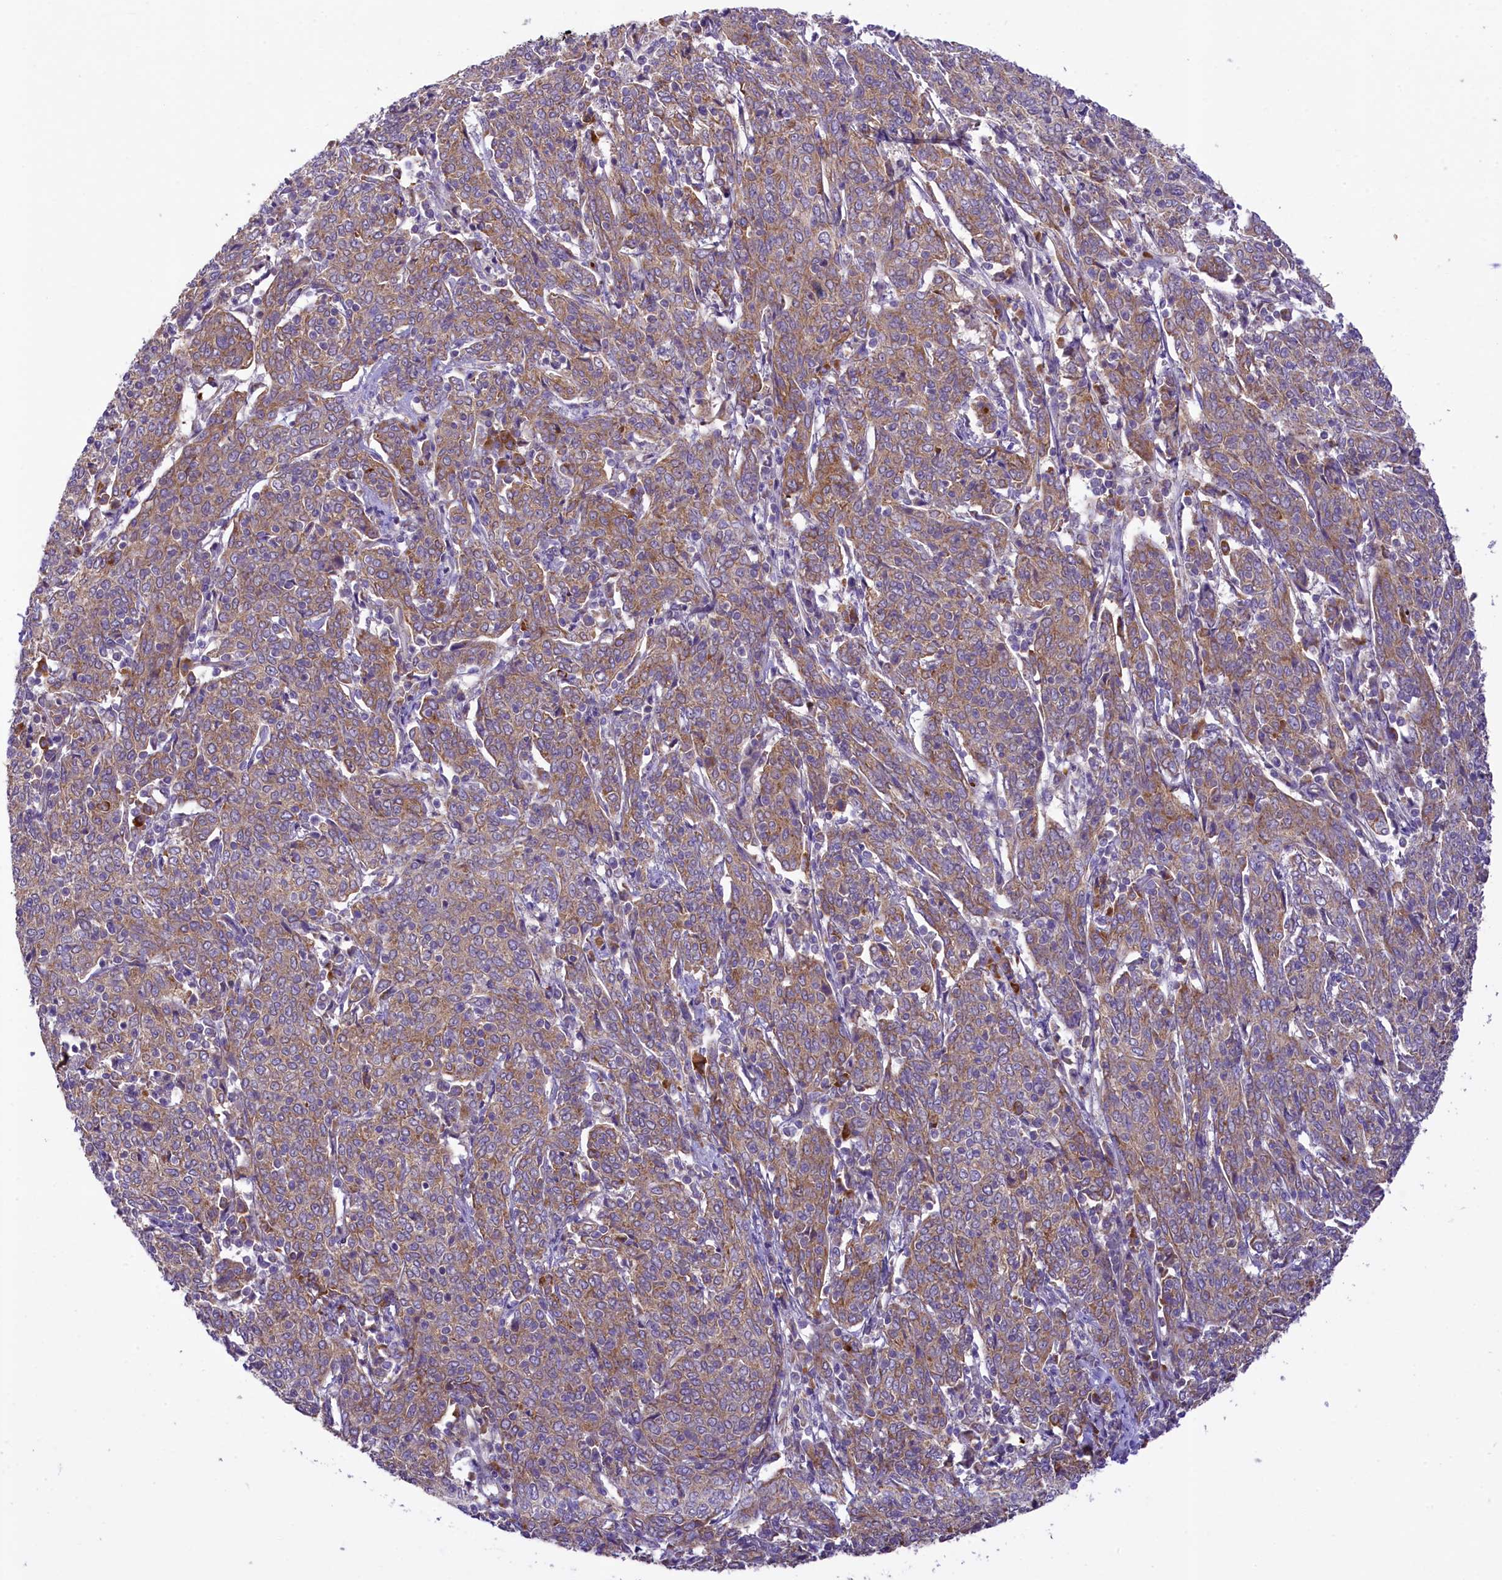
{"staining": {"intensity": "moderate", "quantity": ">75%", "location": "cytoplasmic/membranous"}, "tissue": "cervical cancer", "cell_type": "Tumor cells", "image_type": "cancer", "snomed": [{"axis": "morphology", "description": "Squamous cell carcinoma, NOS"}, {"axis": "topography", "description": "Cervix"}], "caption": "The immunohistochemical stain shows moderate cytoplasmic/membranous expression in tumor cells of cervical cancer tissue.", "gene": "LARP4", "patient": {"sex": "female", "age": 67}}